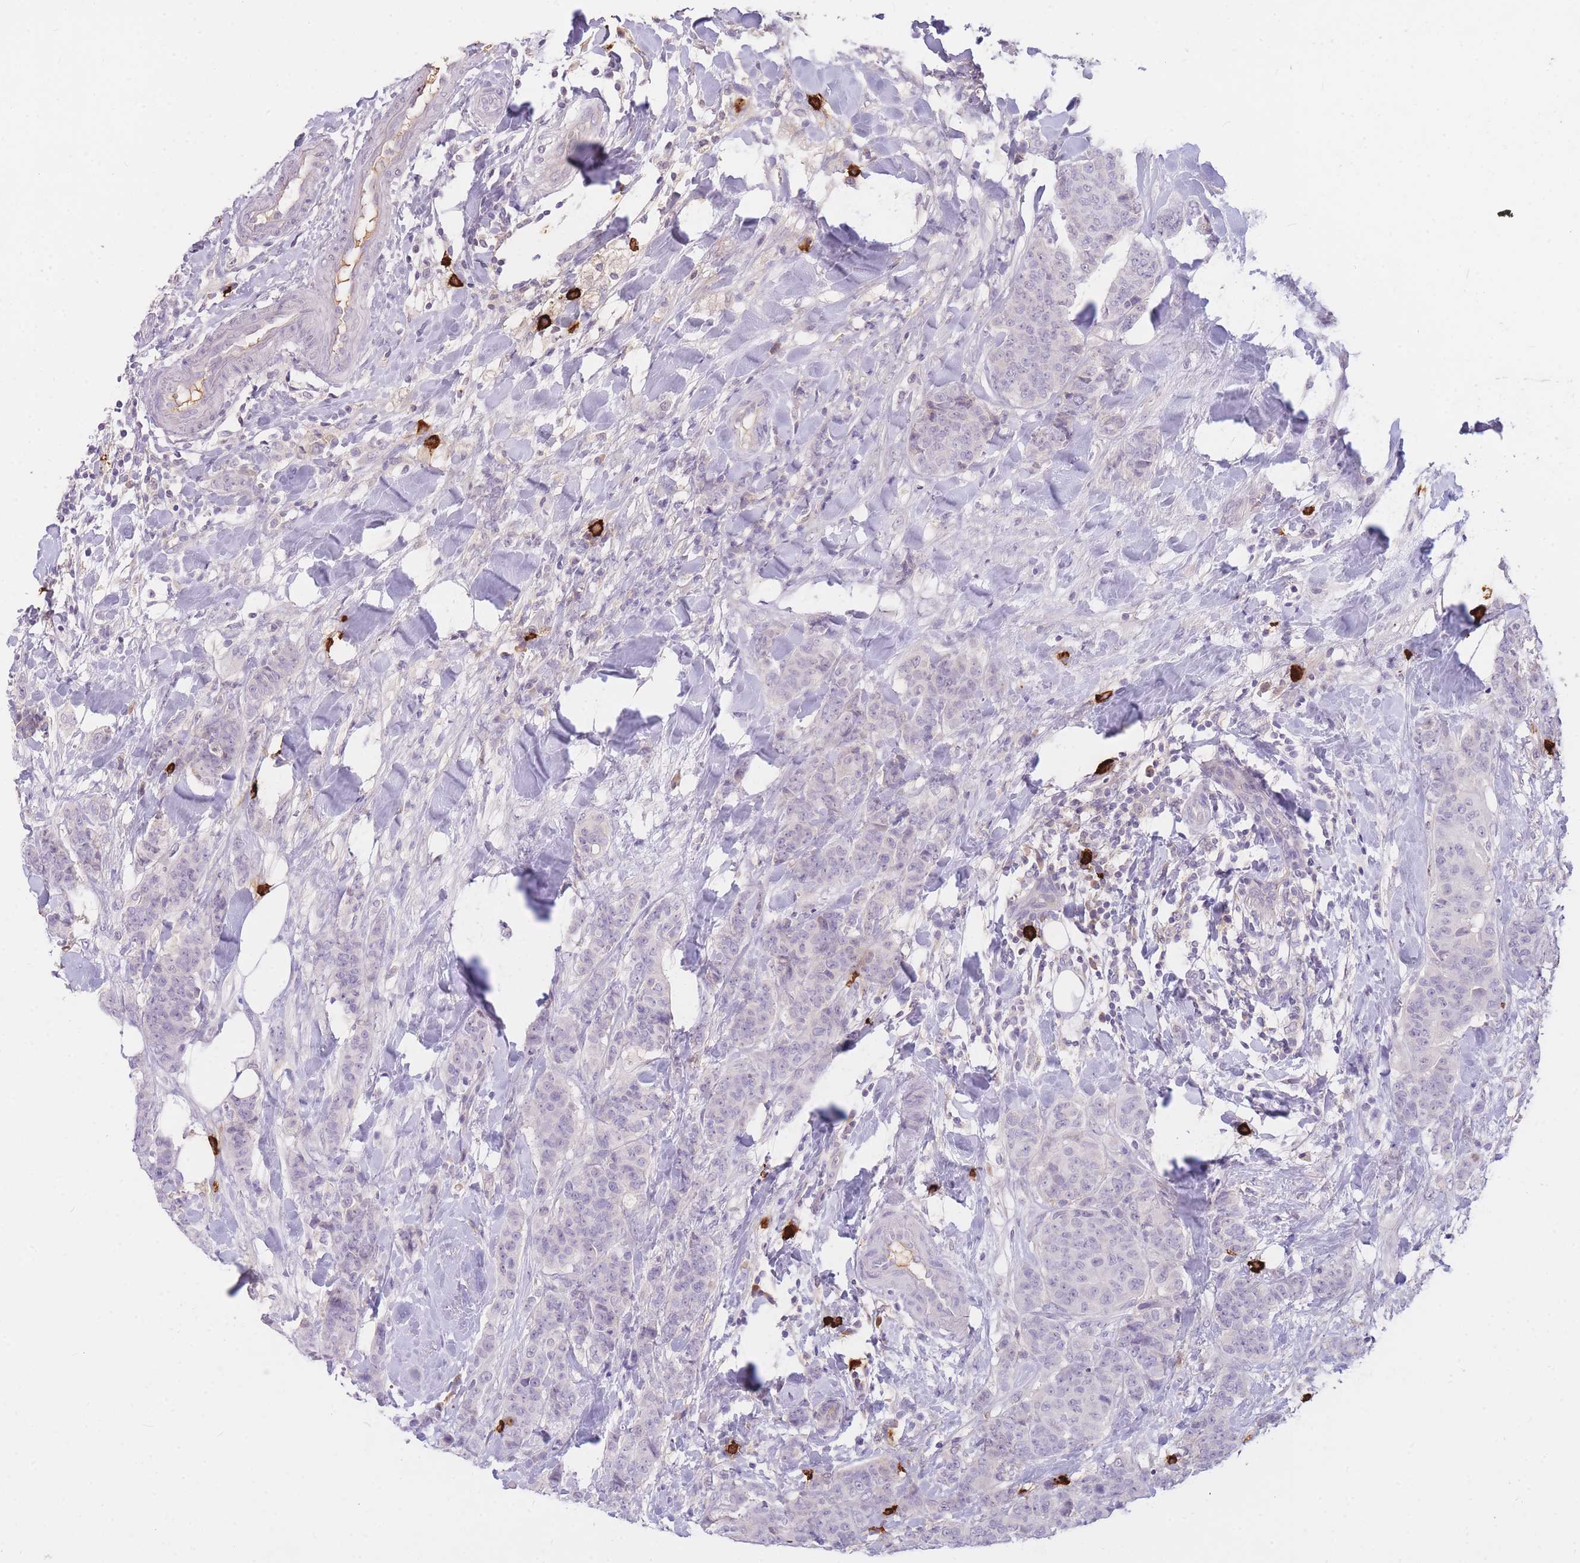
{"staining": {"intensity": "negative", "quantity": "none", "location": "none"}, "tissue": "breast cancer", "cell_type": "Tumor cells", "image_type": "cancer", "snomed": [{"axis": "morphology", "description": "Duct carcinoma"}, {"axis": "topography", "description": "Breast"}], "caption": "An immunohistochemistry (IHC) photomicrograph of breast invasive ductal carcinoma is shown. There is no staining in tumor cells of breast invasive ductal carcinoma.", "gene": "TPSD1", "patient": {"sex": "female", "age": 40}}